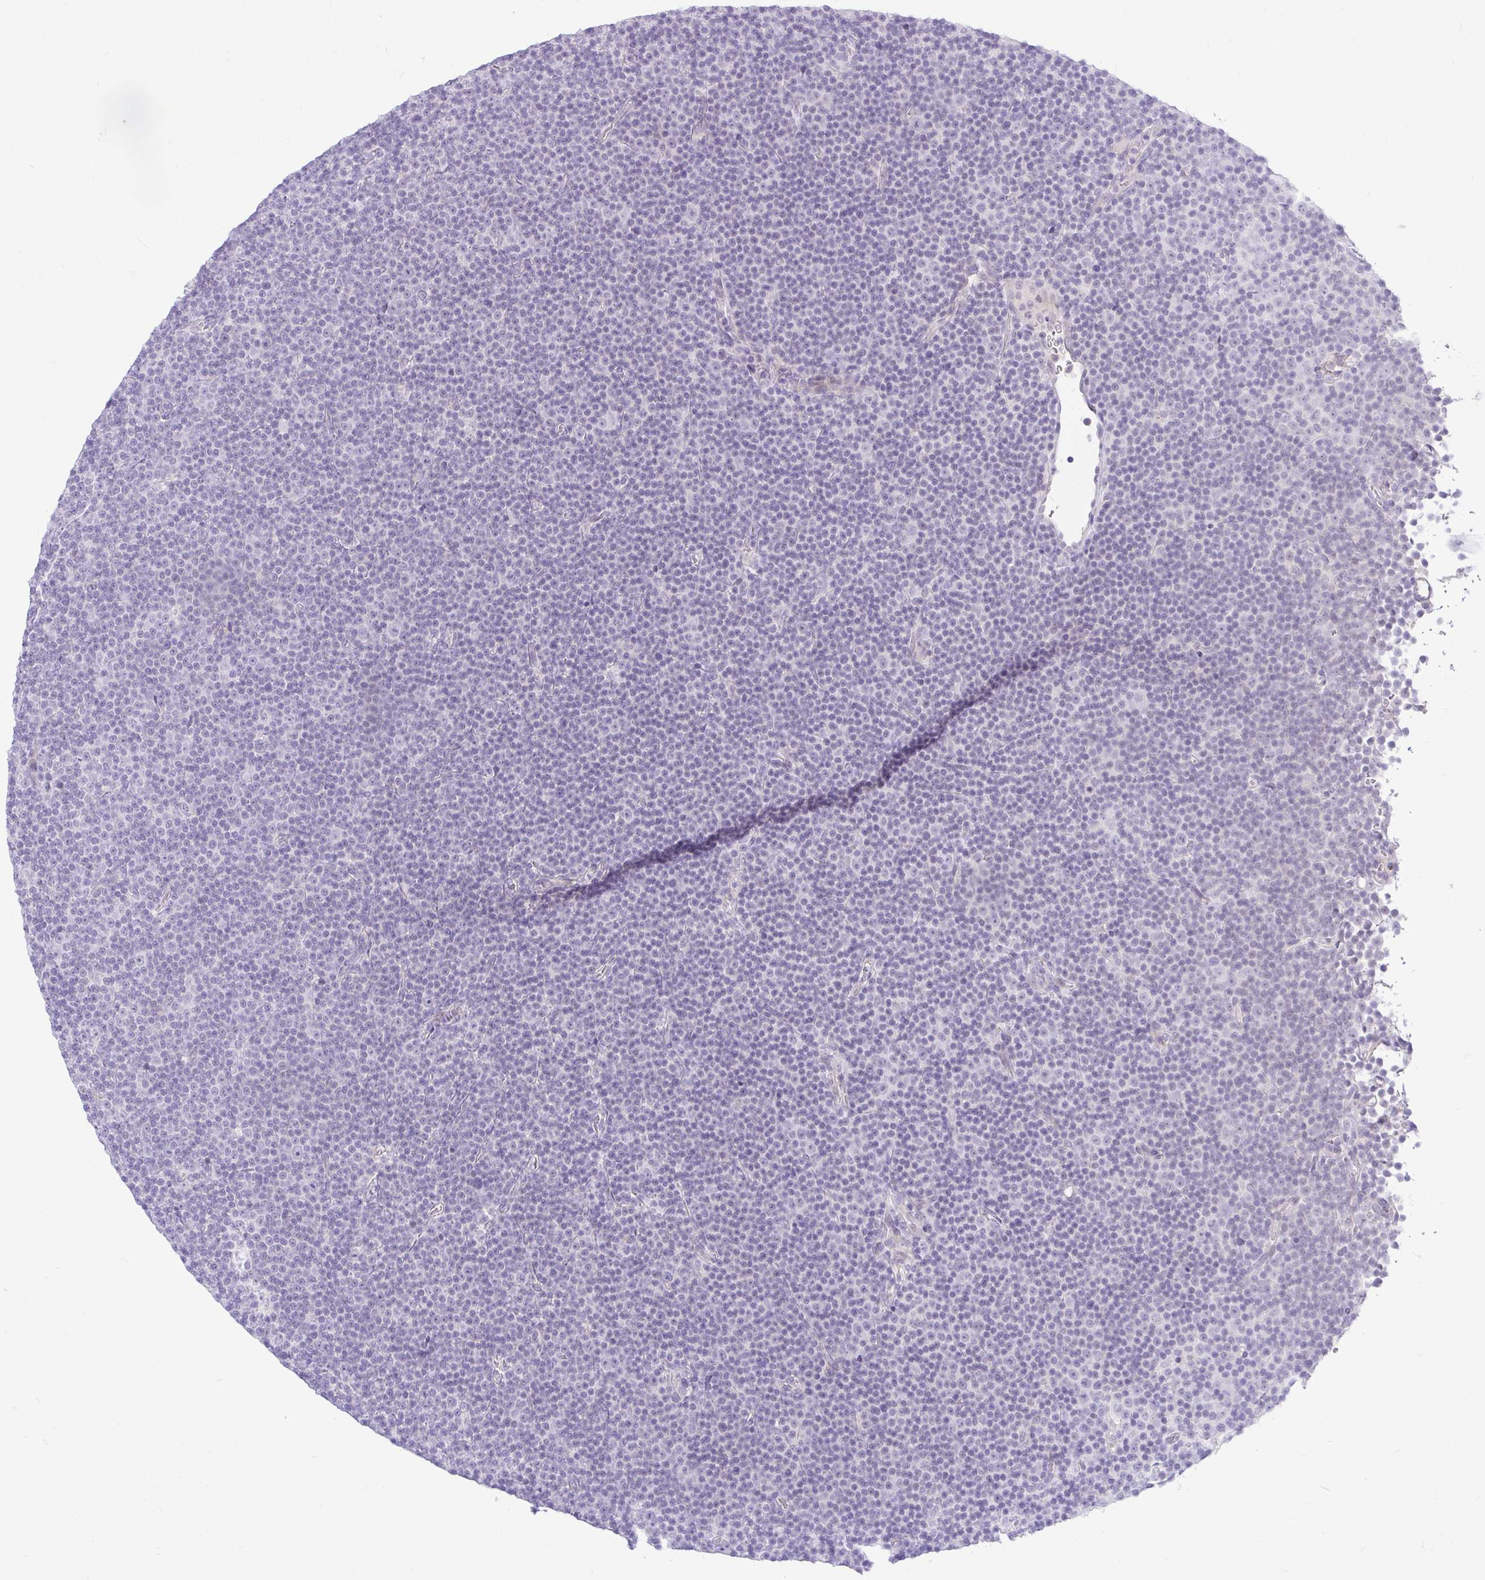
{"staining": {"intensity": "negative", "quantity": "none", "location": "none"}, "tissue": "lymphoma", "cell_type": "Tumor cells", "image_type": "cancer", "snomed": [{"axis": "morphology", "description": "Malignant lymphoma, non-Hodgkin's type, Low grade"}, {"axis": "topography", "description": "Lymph node"}], "caption": "The photomicrograph exhibits no significant expression in tumor cells of lymphoma.", "gene": "ZNF101", "patient": {"sex": "female", "age": 67}}